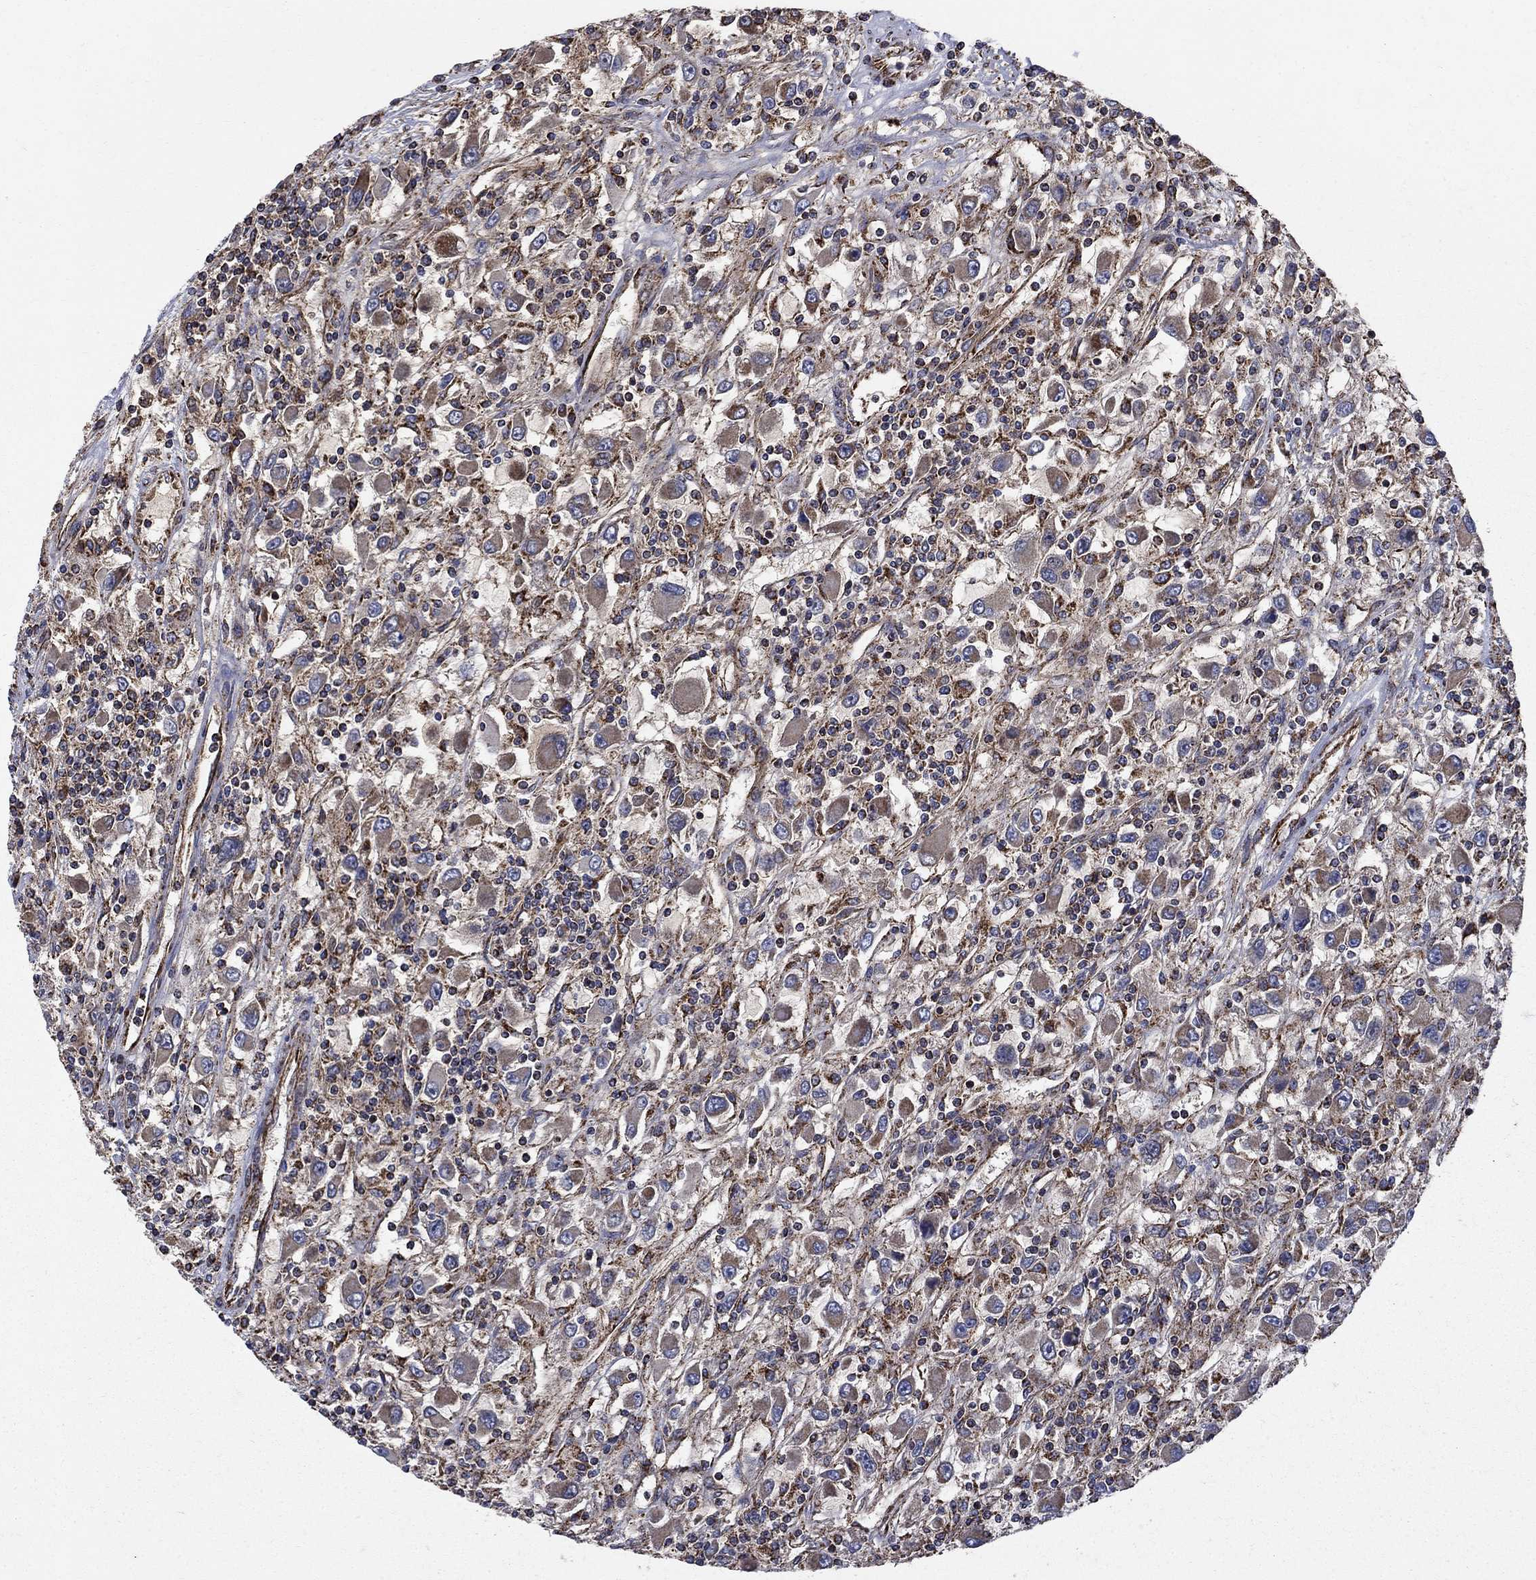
{"staining": {"intensity": "moderate", "quantity": "<25%", "location": "cytoplasmic/membranous"}, "tissue": "renal cancer", "cell_type": "Tumor cells", "image_type": "cancer", "snomed": [{"axis": "morphology", "description": "Adenocarcinoma, NOS"}, {"axis": "topography", "description": "Kidney"}], "caption": "Protein expression analysis of renal cancer (adenocarcinoma) reveals moderate cytoplasmic/membranous positivity in about <25% of tumor cells. The staining was performed using DAB (3,3'-diaminobenzidine), with brown indicating positive protein expression. Nuclei are stained blue with hematoxylin.", "gene": "NDUFS8", "patient": {"sex": "female", "age": 67}}